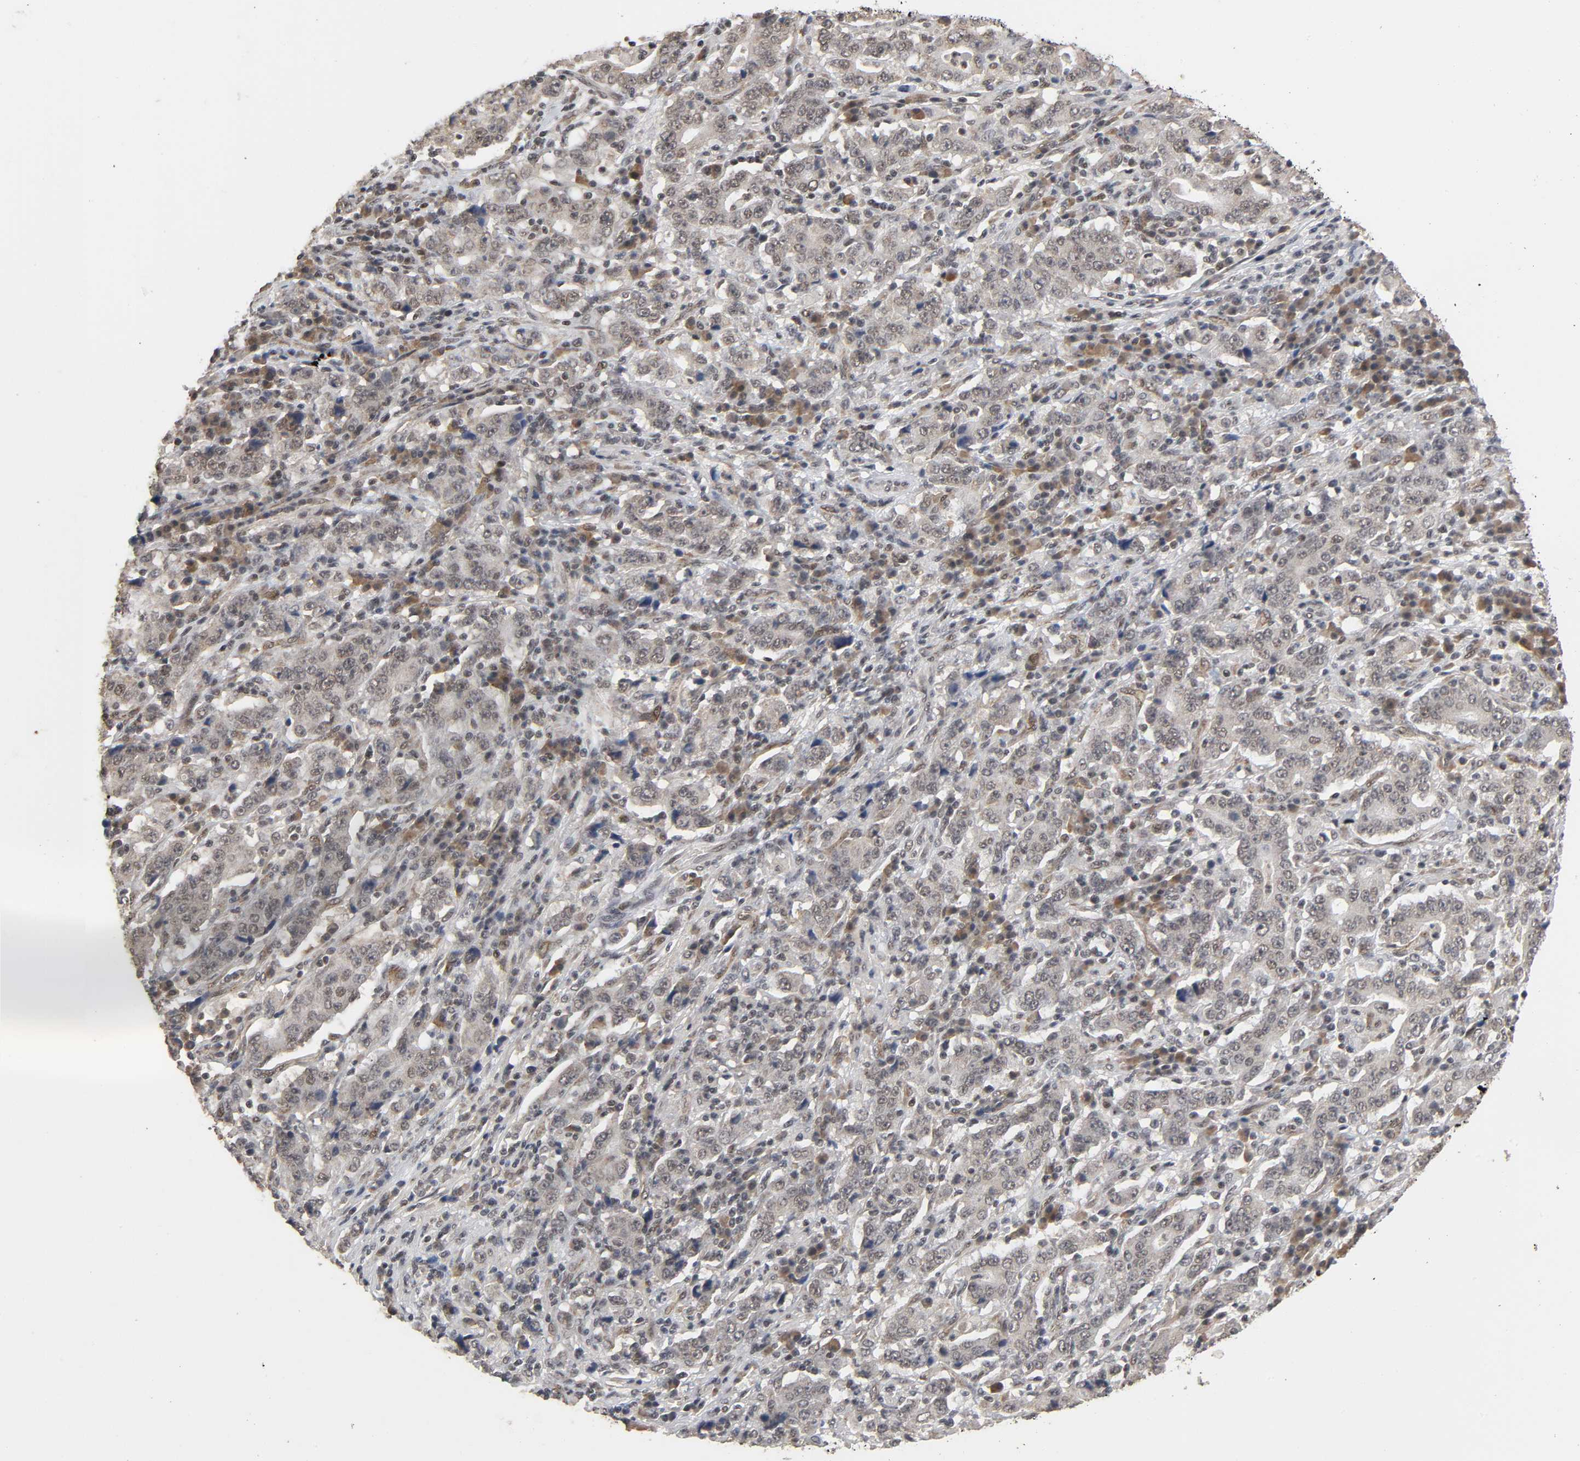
{"staining": {"intensity": "moderate", "quantity": "25%-75%", "location": "cytoplasmic/membranous,nuclear"}, "tissue": "stomach cancer", "cell_type": "Tumor cells", "image_type": "cancer", "snomed": [{"axis": "morphology", "description": "Normal tissue, NOS"}, {"axis": "morphology", "description": "Adenocarcinoma, NOS"}, {"axis": "topography", "description": "Stomach, upper"}, {"axis": "topography", "description": "Stomach"}], "caption": "Immunohistochemical staining of human stomach adenocarcinoma displays medium levels of moderate cytoplasmic/membranous and nuclear staining in approximately 25%-75% of tumor cells.", "gene": "ZNF384", "patient": {"sex": "male", "age": 59}}